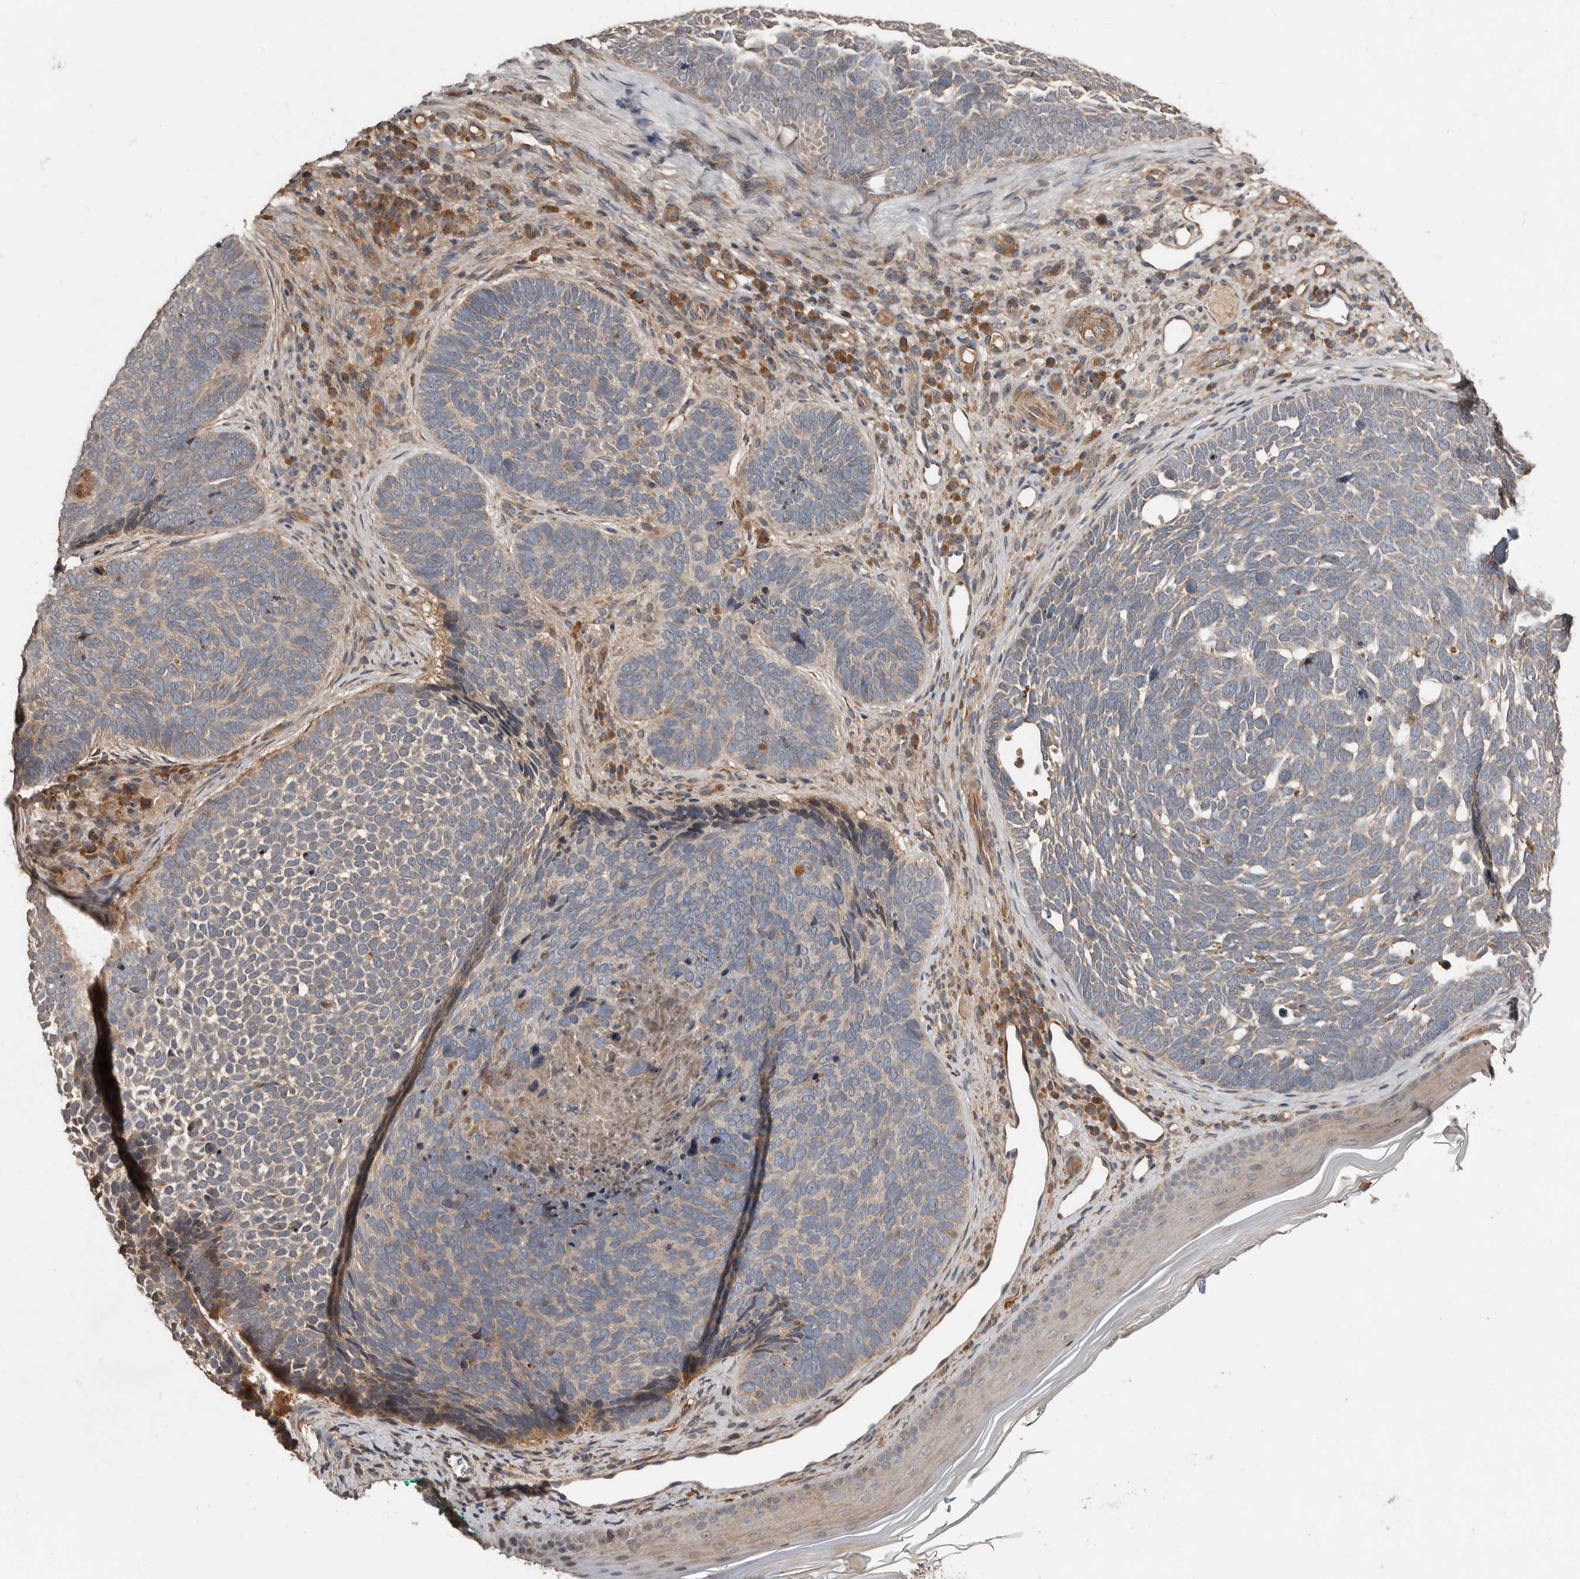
{"staining": {"intensity": "weak", "quantity": "25%-75%", "location": "cytoplasmic/membranous"}, "tissue": "skin cancer", "cell_type": "Tumor cells", "image_type": "cancer", "snomed": [{"axis": "morphology", "description": "Basal cell carcinoma"}, {"axis": "topography", "description": "Skin"}], "caption": "A high-resolution histopathology image shows immunohistochemistry (IHC) staining of skin cancer, which reveals weak cytoplasmic/membranous expression in about 25%-75% of tumor cells. Using DAB (brown) and hematoxylin (blue) stains, captured at high magnification using brightfield microscopy.", "gene": "KIF26B", "patient": {"sex": "female", "age": 85}}